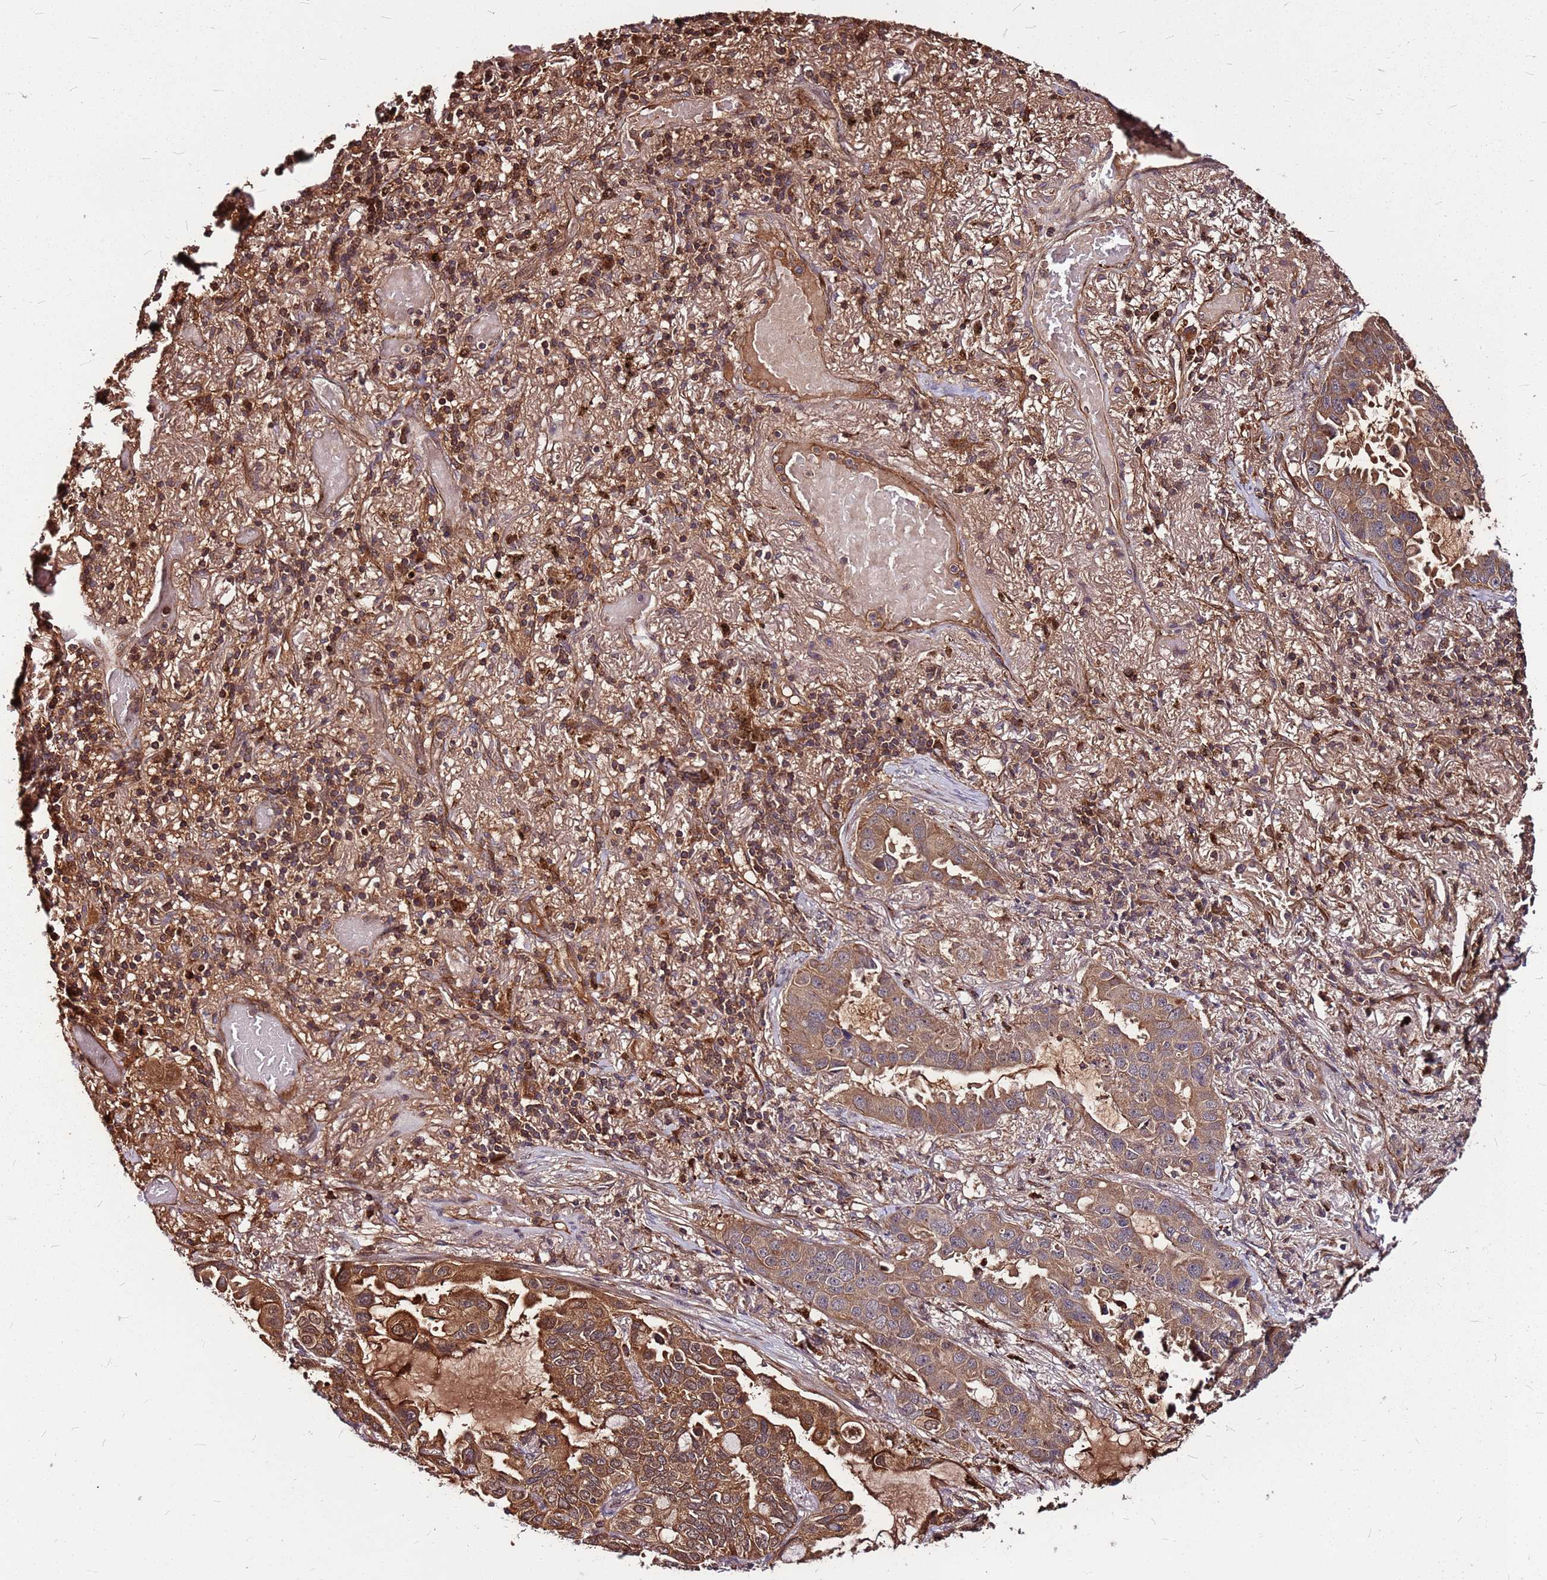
{"staining": {"intensity": "moderate", "quantity": ">75%", "location": "cytoplasmic/membranous"}, "tissue": "lung cancer", "cell_type": "Tumor cells", "image_type": "cancer", "snomed": [{"axis": "morphology", "description": "Adenocarcinoma, NOS"}, {"axis": "topography", "description": "Lung"}], "caption": "Immunohistochemistry (IHC) micrograph of neoplastic tissue: human lung adenocarcinoma stained using IHC displays medium levels of moderate protein expression localized specifically in the cytoplasmic/membranous of tumor cells, appearing as a cytoplasmic/membranous brown color.", "gene": "LYPLAL1", "patient": {"sex": "male", "age": 64}}